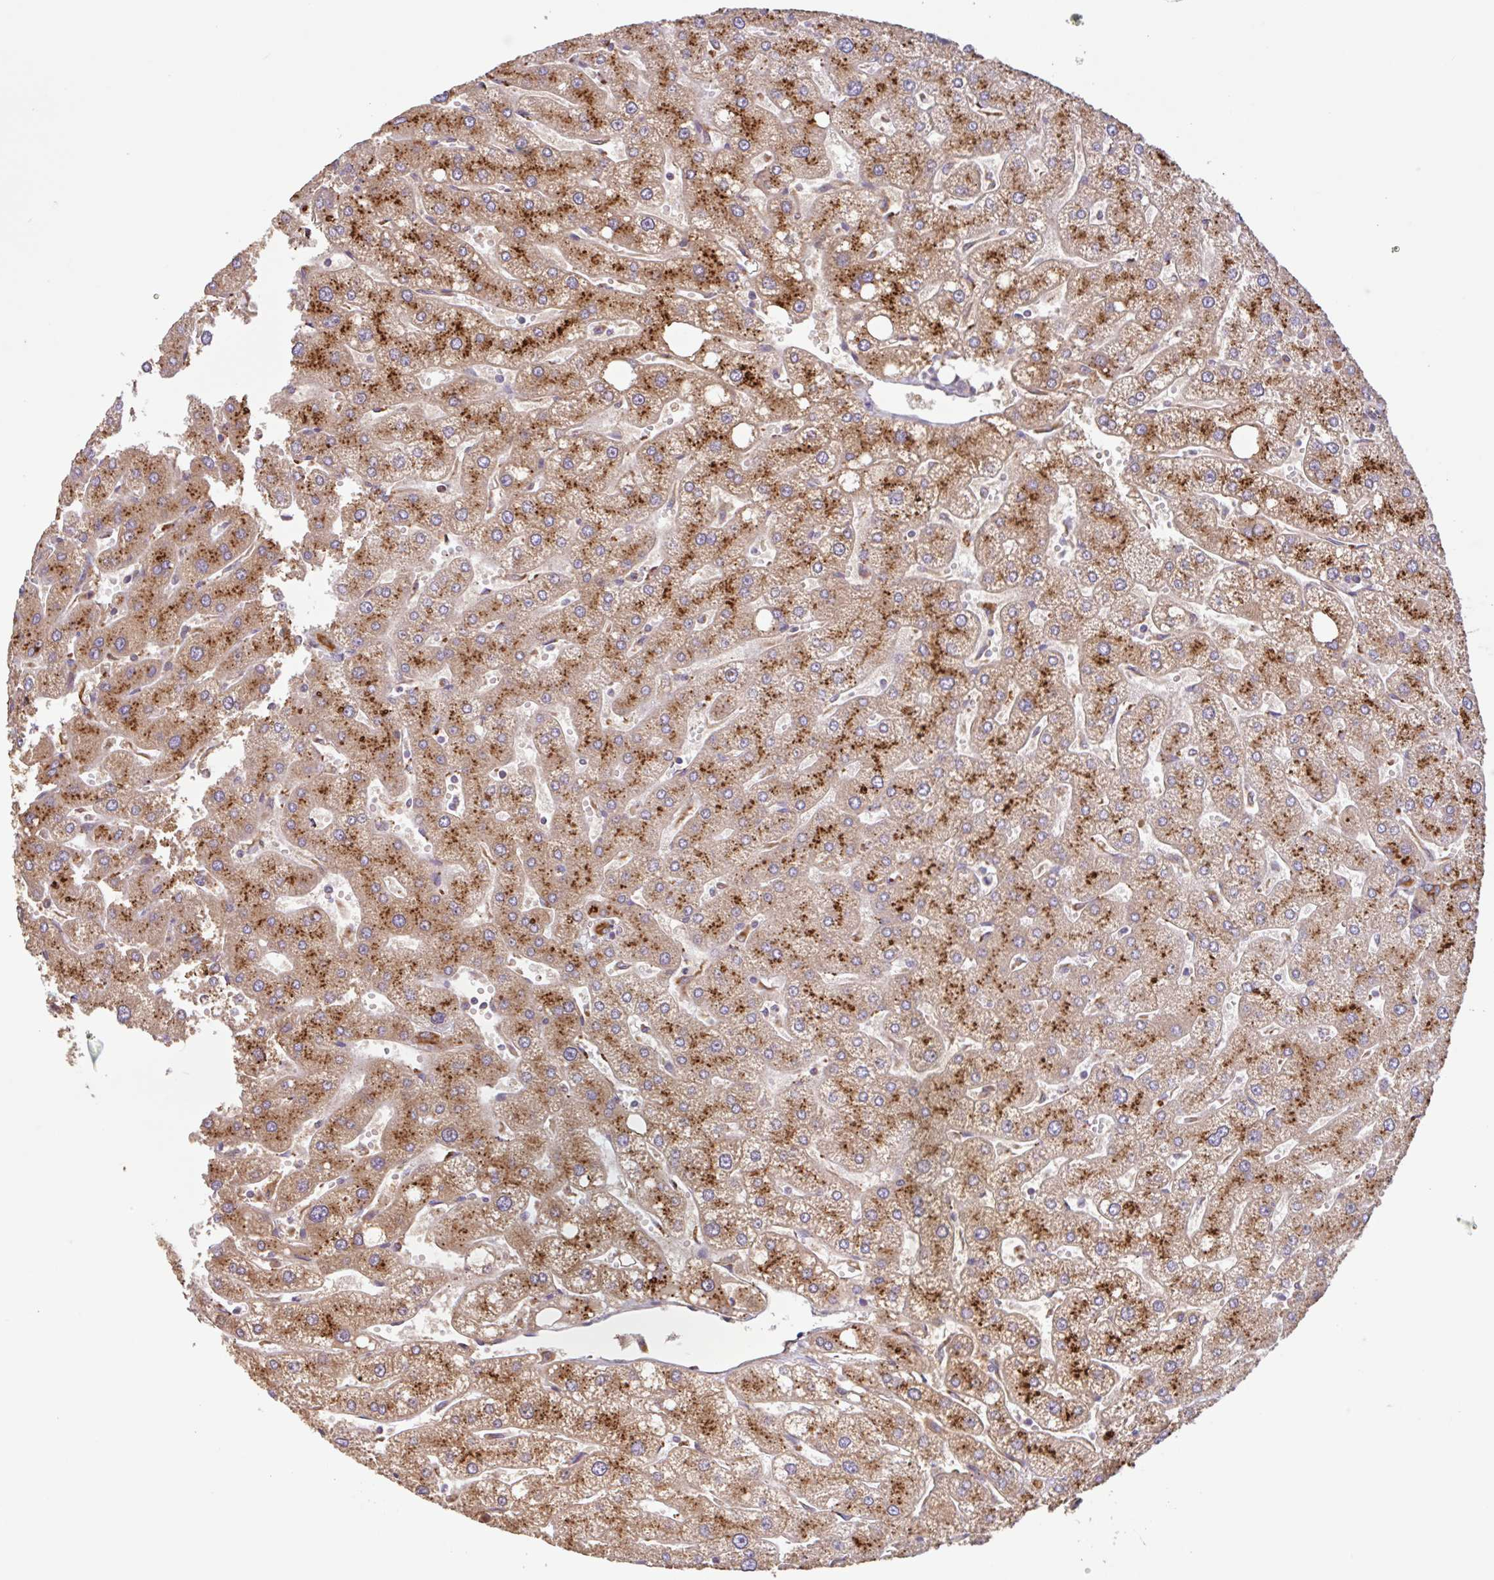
{"staining": {"intensity": "strong", "quantity": ">75%", "location": "cytoplasmic/membranous"}, "tissue": "liver", "cell_type": "Cholangiocytes", "image_type": "normal", "snomed": [{"axis": "morphology", "description": "Normal tissue, NOS"}, {"axis": "topography", "description": "Liver"}], "caption": "Protein expression analysis of benign human liver reveals strong cytoplasmic/membranous expression in about >75% of cholangiocytes. The protein is shown in brown color, while the nuclei are stained blue.", "gene": "ZNF790", "patient": {"sex": "male", "age": 67}}